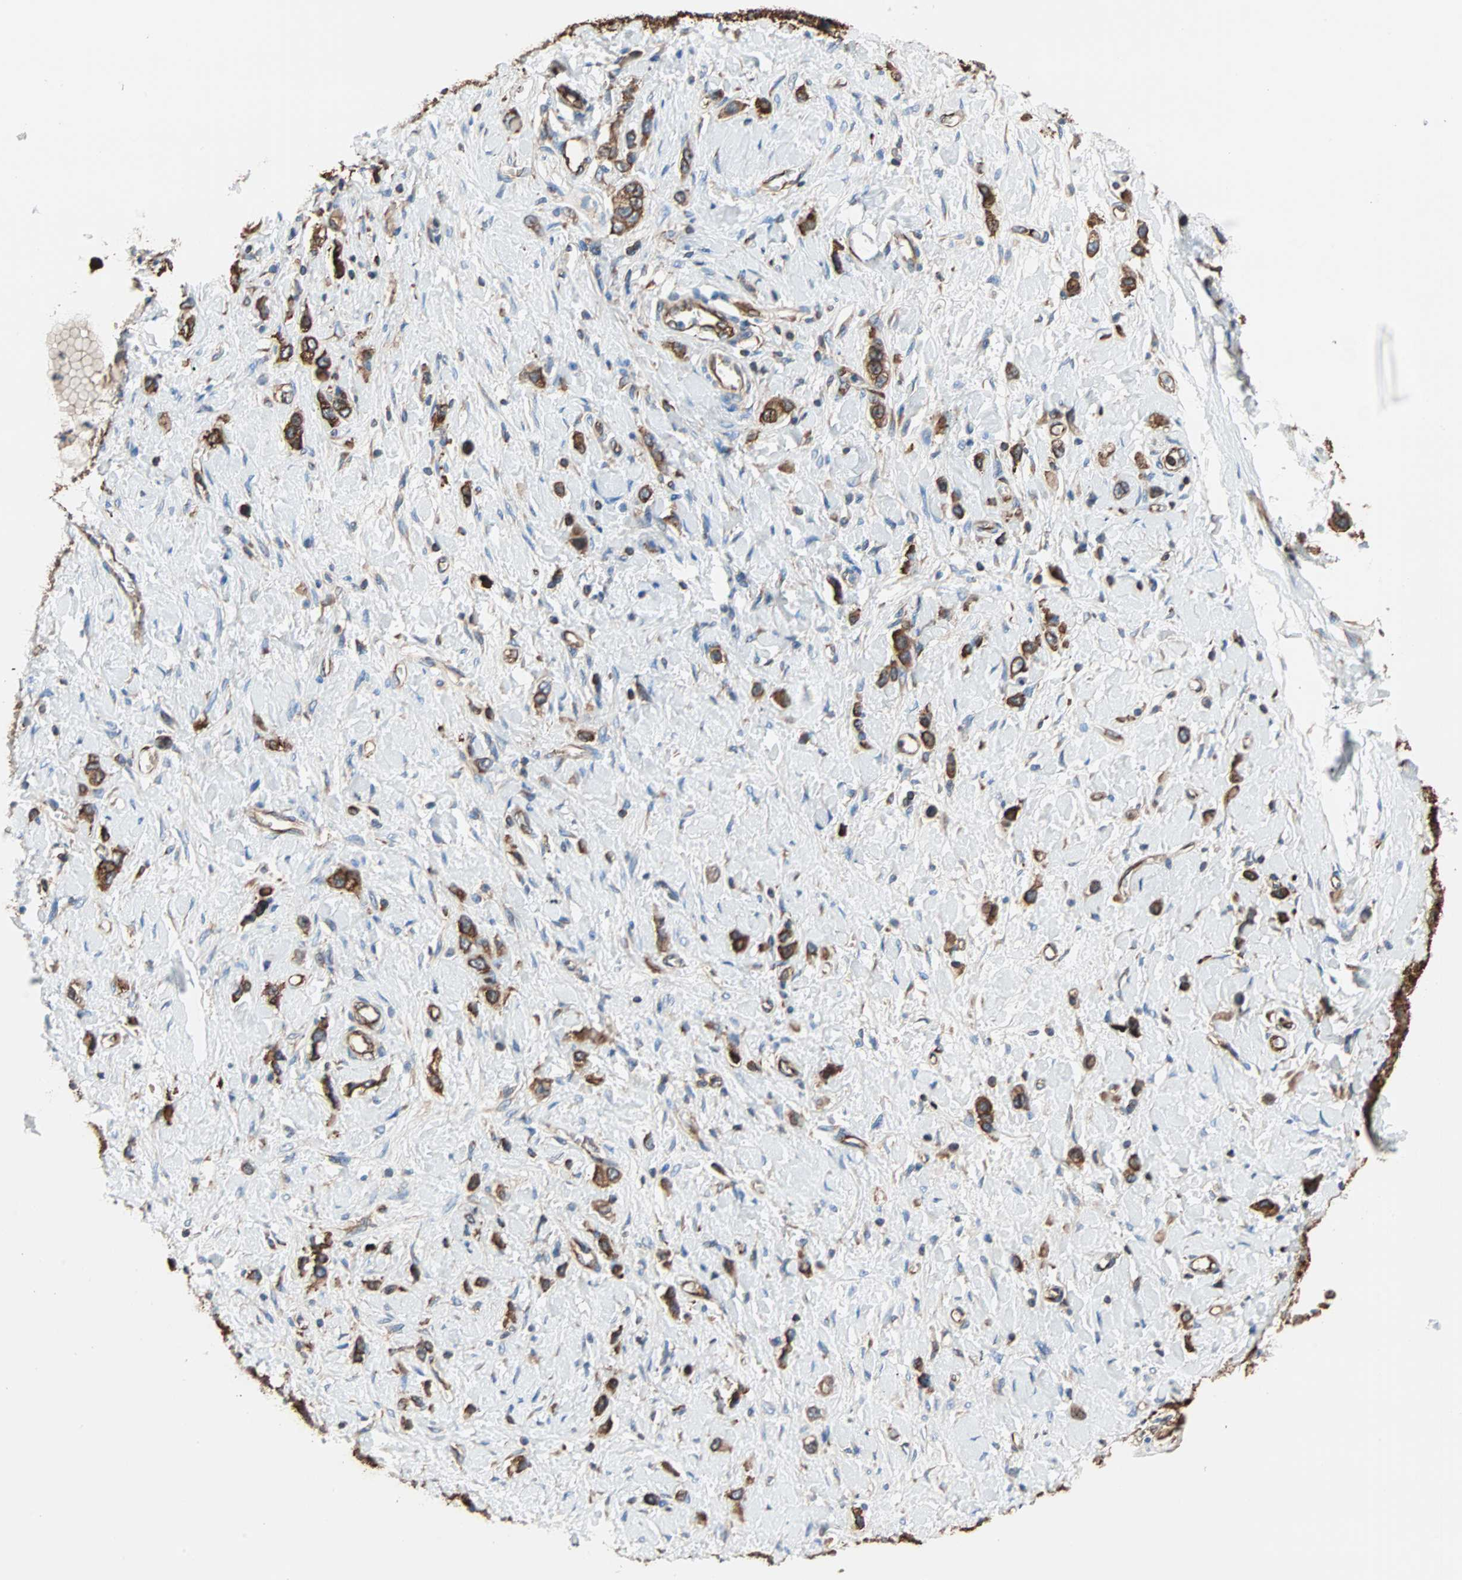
{"staining": {"intensity": "strong", "quantity": ">75%", "location": "cytoplasmic/membranous"}, "tissue": "stomach cancer", "cell_type": "Tumor cells", "image_type": "cancer", "snomed": [{"axis": "morphology", "description": "Normal tissue, NOS"}, {"axis": "morphology", "description": "Adenocarcinoma, NOS"}, {"axis": "topography", "description": "Stomach, upper"}, {"axis": "topography", "description": "Stomach"}], "caption": "This image reveals adenocarcinoma (stomach) stained with immunohistochemistry to label a protein in brown. The cytoplasmic/membranous of tumor cells show strong positivity for the protein. Nuclei are counter-stained blue.", "gene": "EEF2", "patient": {"sex": "female", "age": 65}}